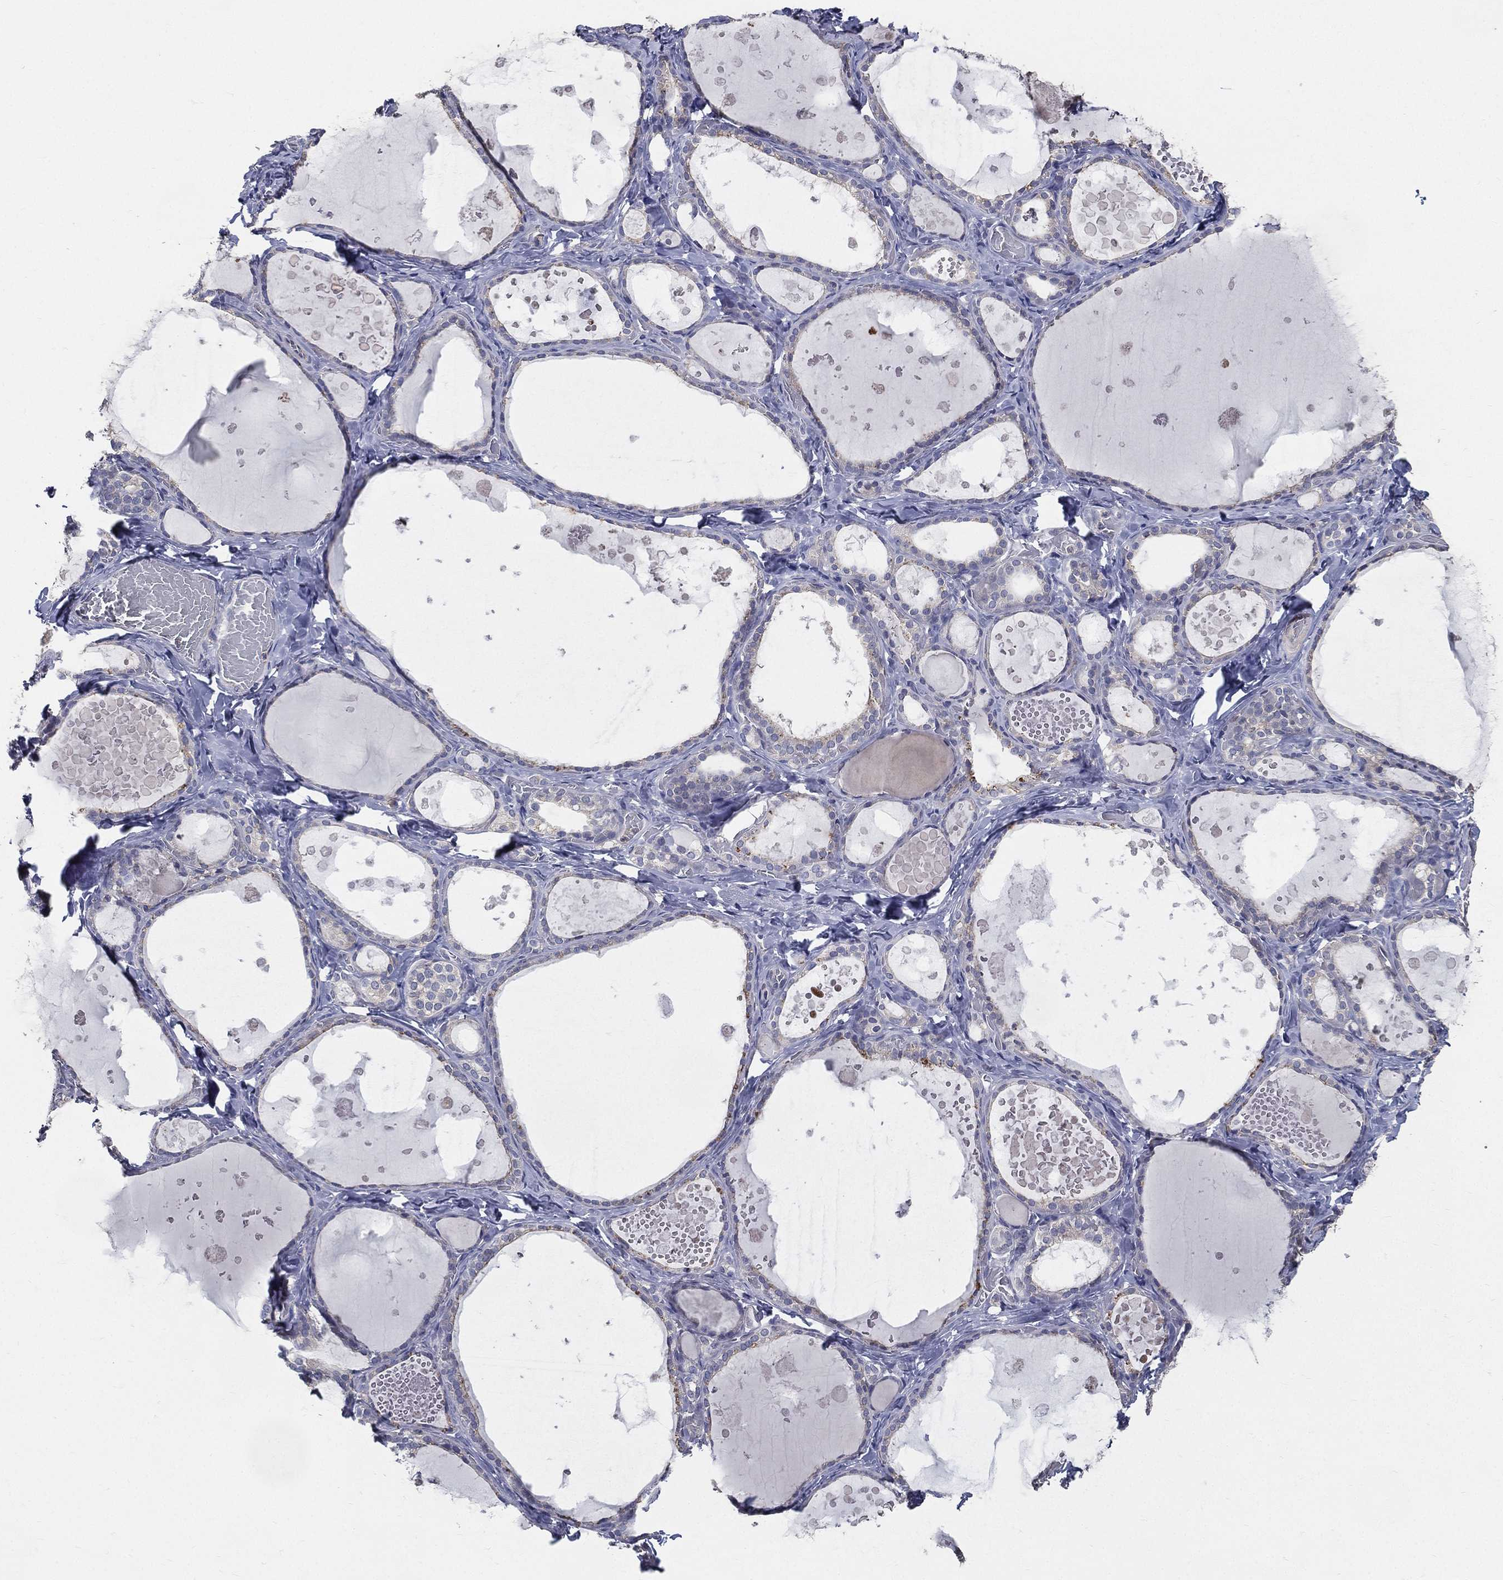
{"staining": {"intensity": "negative", "quantity": "none", "location": "none"}, "tissue": "thyroid gland", "cell_type": "Glandular cells", "image_type": "normal", "snomed": [{"axis": "morphology", "description": "Normal tissue, NOS"}, {"axis": "topography", "description": "Thyroid gland"}], "caption": "The histopathology image displays no staining of glandular cells in normal thyroid gland.", "gene": "SERPINB2", "patient": {"sex": "female", "age": 56}}